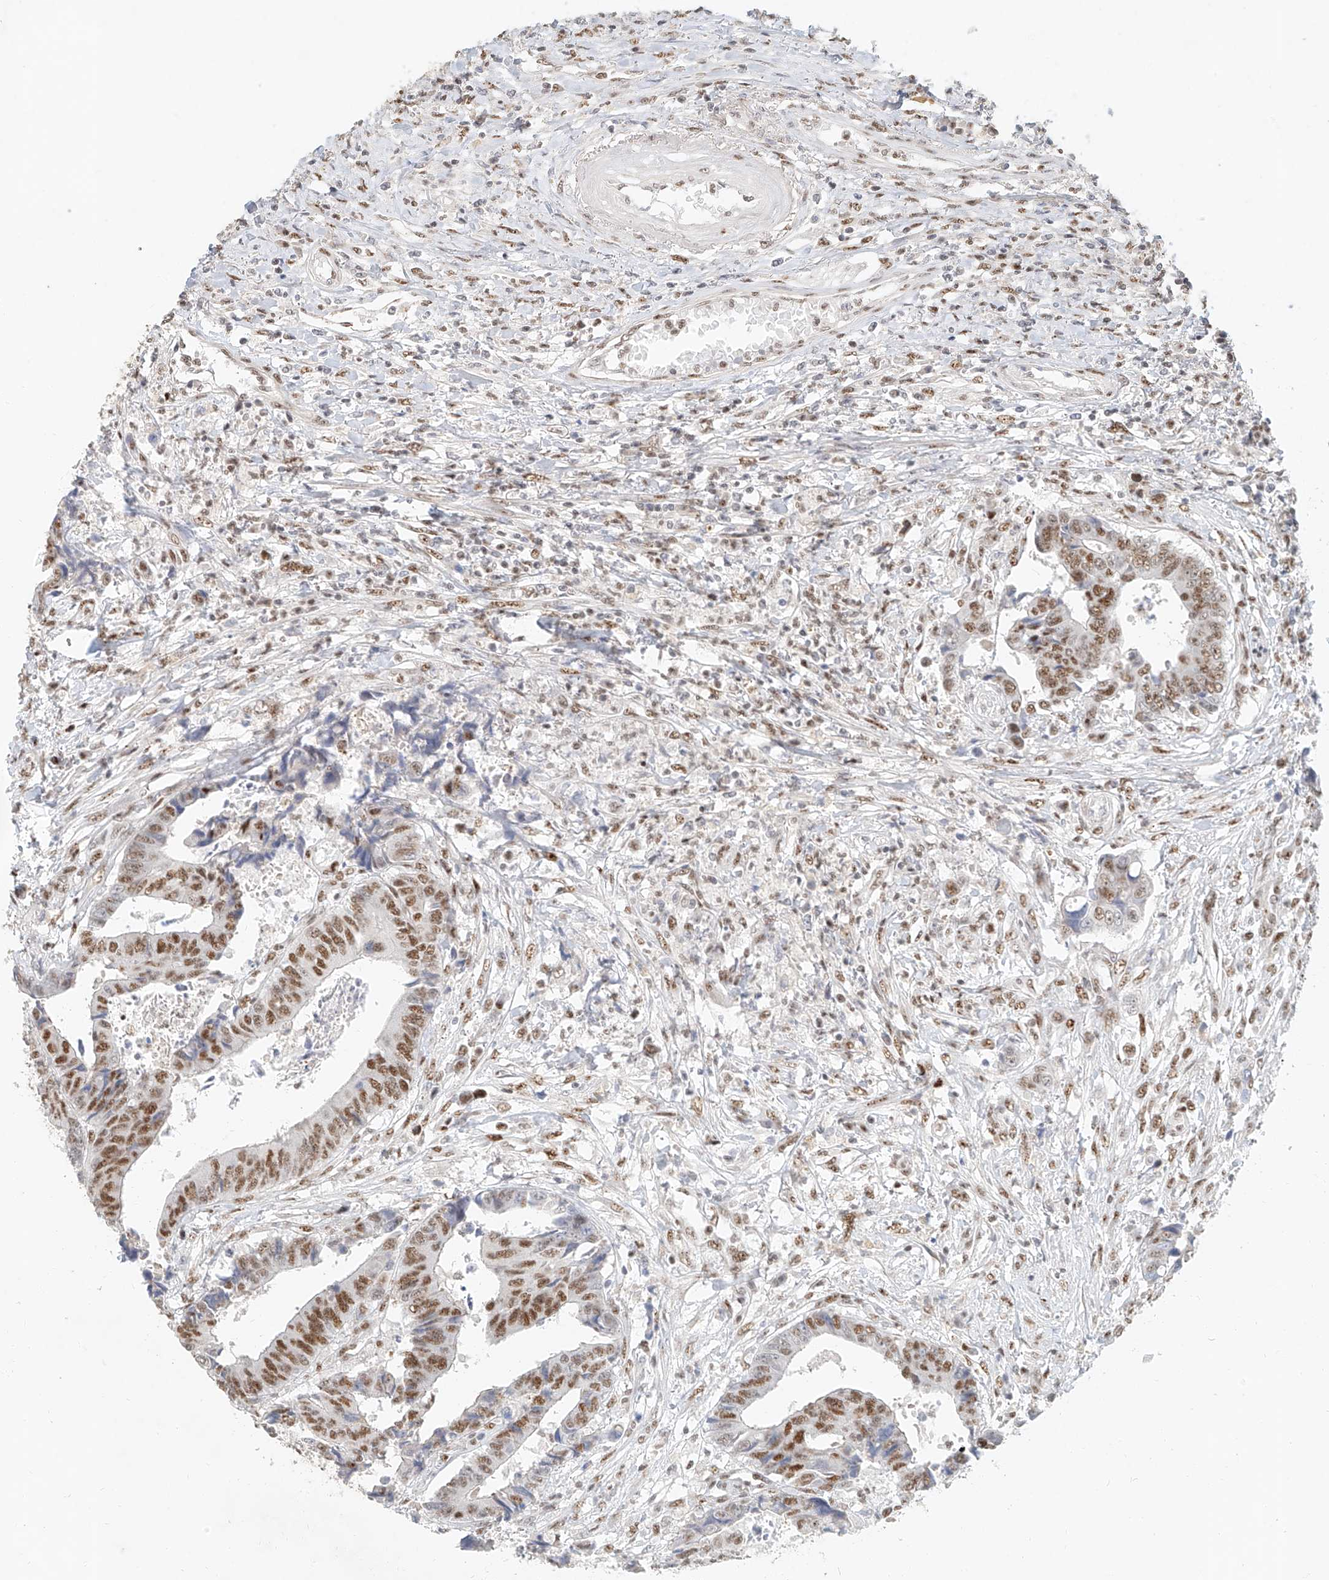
{"staining": {"intensity": "moderate", "quantity": ">75%", "location": "nuclear"}, "tissue": "colorectal cancer", "cell_type": "Tumor cells", "image_type": "cancer", "snomed": [{"axis": "morphology", "description": "Adenocarcinoma, NOS"}, {"axis": "topography", "description": "Rectum"}], "caption": "IHC of colorectal adenocarcinoma demonstrates medium levels of moderate nuclear expression in about >75% of tumor cells. Nuclei are stained in blue.", "gene": "CXorf58", "patient": {"sex": "male", "age": 84}}